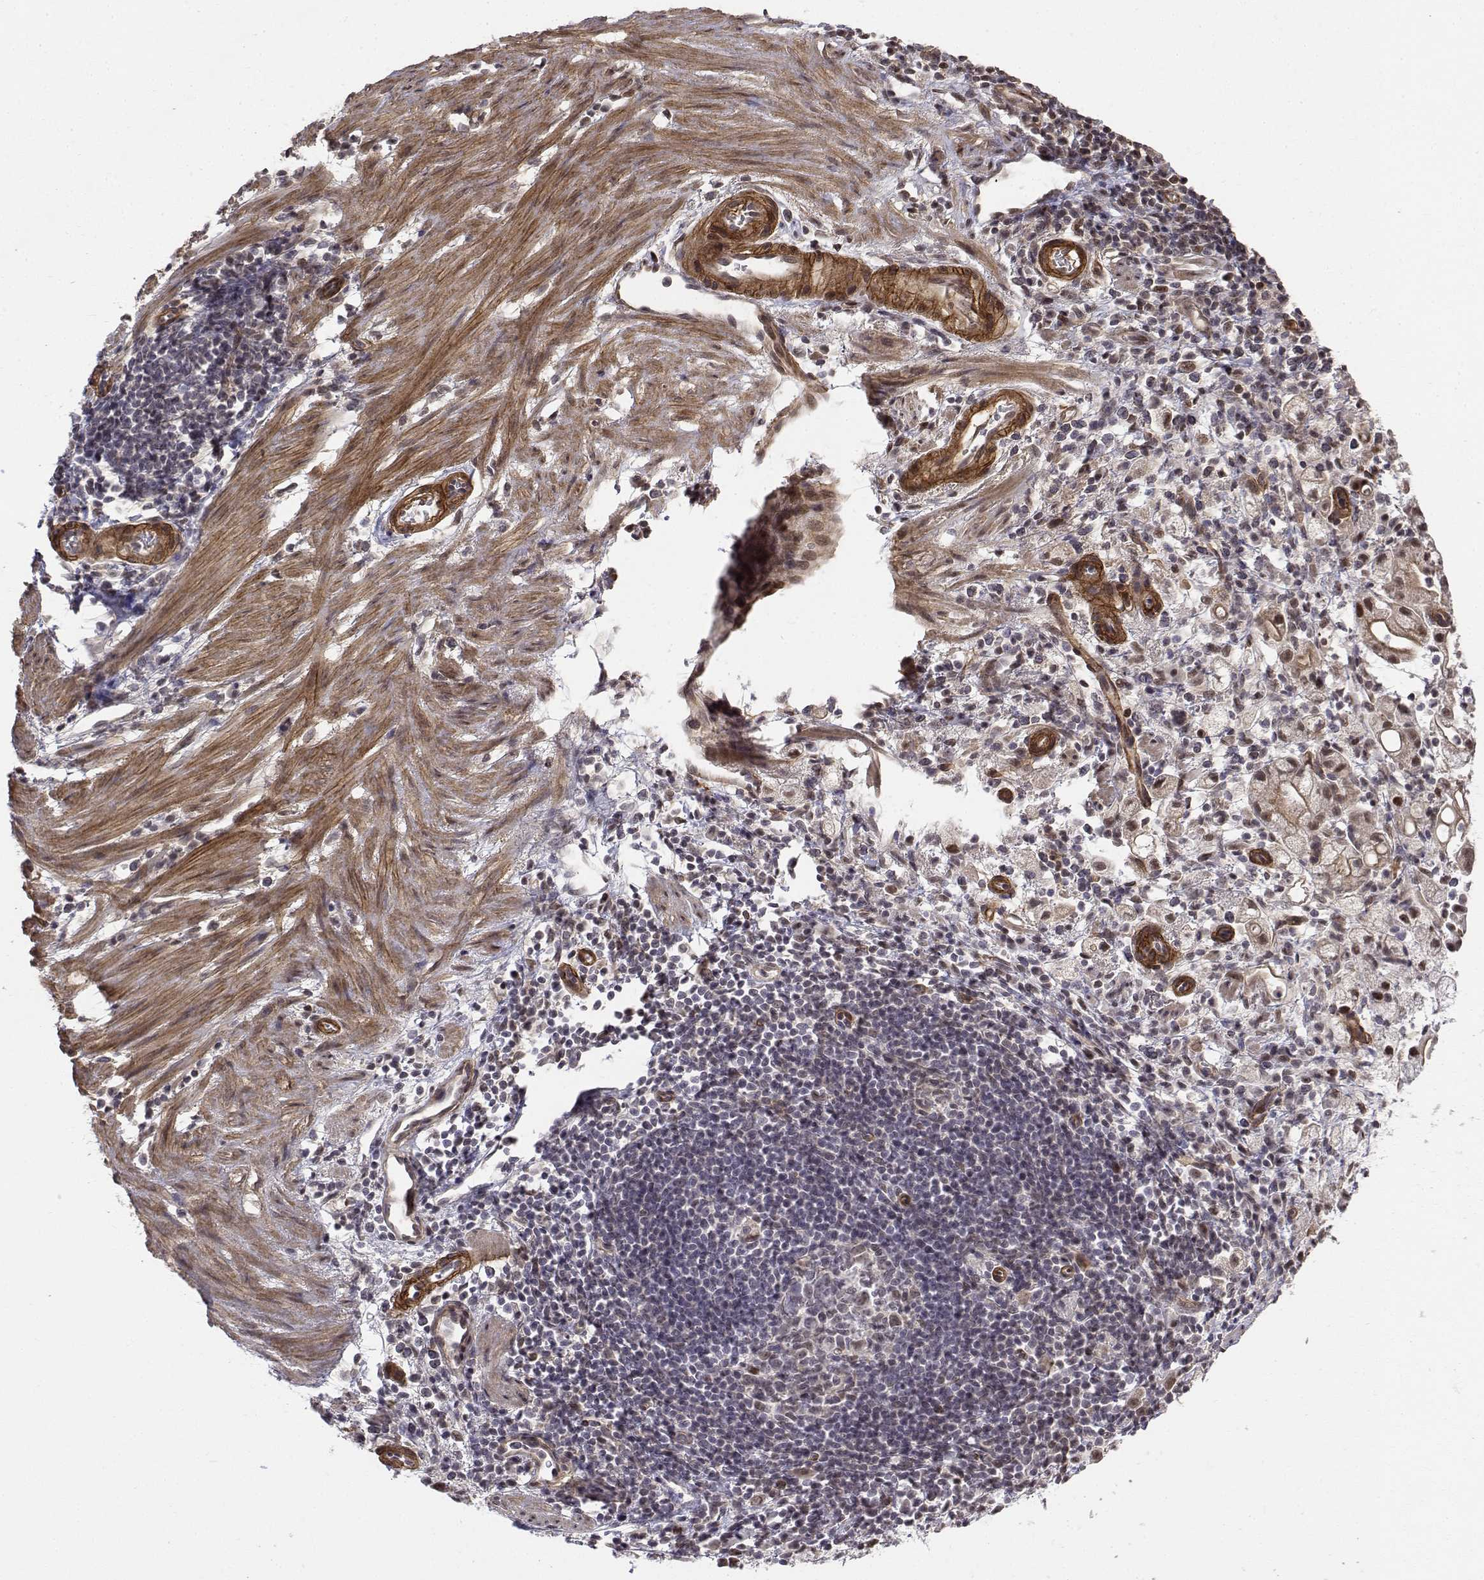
{"staining": {"intensity": "moderate", "quantity": ">75%", "location": "nuclear"}, "tissue": "stomach cancer", "cell_type": "Tumor cells", "image_type": "cancer", "snomed": [{"axis": "morphology", "description": "Adenocarcinoma, NOS"}, {"axis": "topography", "description": "Stomach"}], "caption": "Stomach cancer (adenocarcinoma) tissue reveals moderate nuclear expression in approximately >75% of tumor cells Nuclei are stained in blue.", "gene": "ITGA7", "patient": {"sex": "male", "age": 58}}